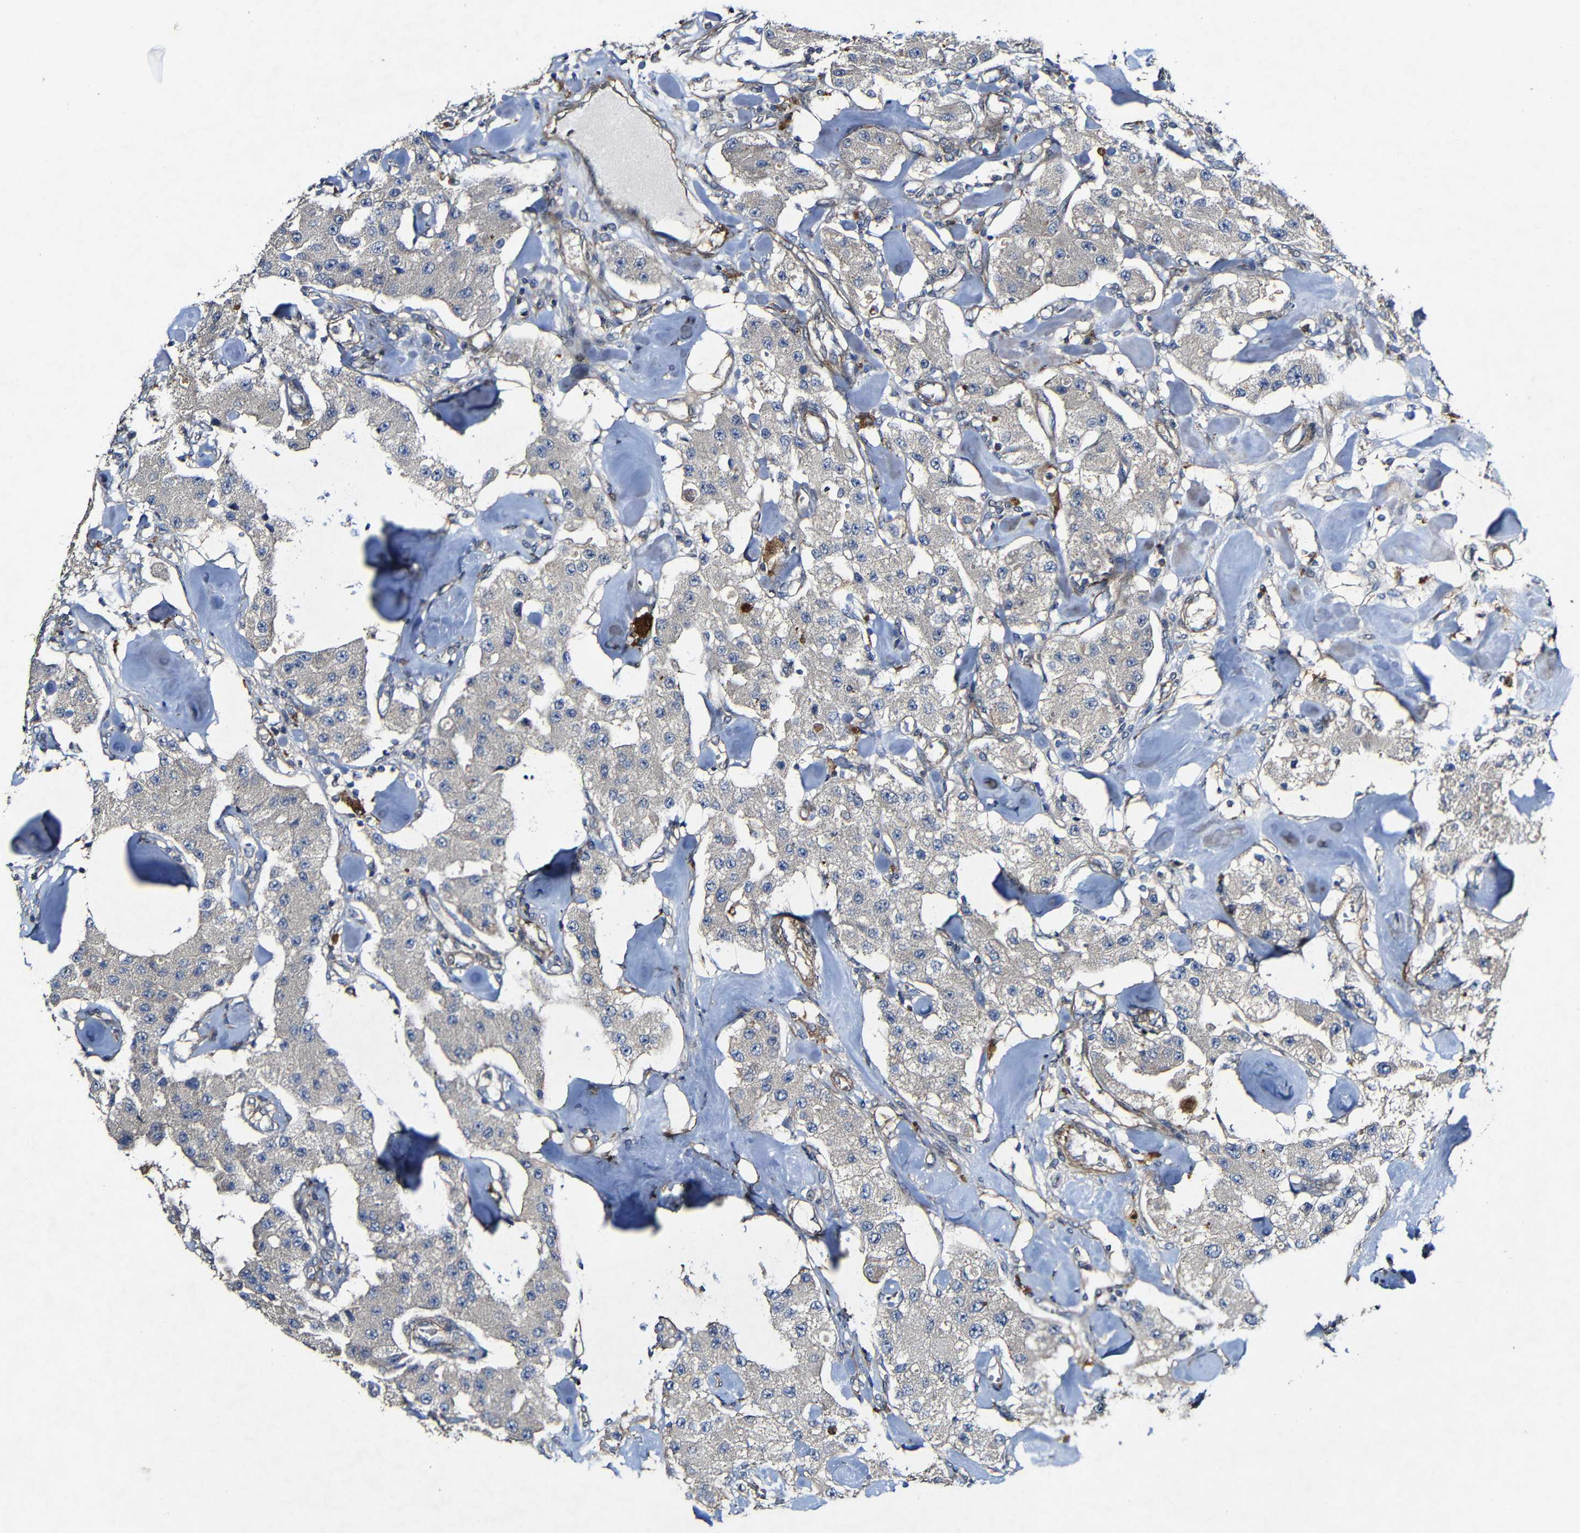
{"staining": {"intensity": "negative", "quantity": "none", "location": "none"}, "tissue": "carcinoid", "cell_type": "Tumor cells", "image_type": "cancer", "snomed": [{"axis": "morphology", "description": "Carcinoid, malignant, NOS"}, {"axis": "topography", "description": "Pancreas"}], "caption": "Tumor cells are negative for brown protein staining in malignant carcinoid.", "gene": "GSDME", "patient": {"sex": "male", "age": 41}}